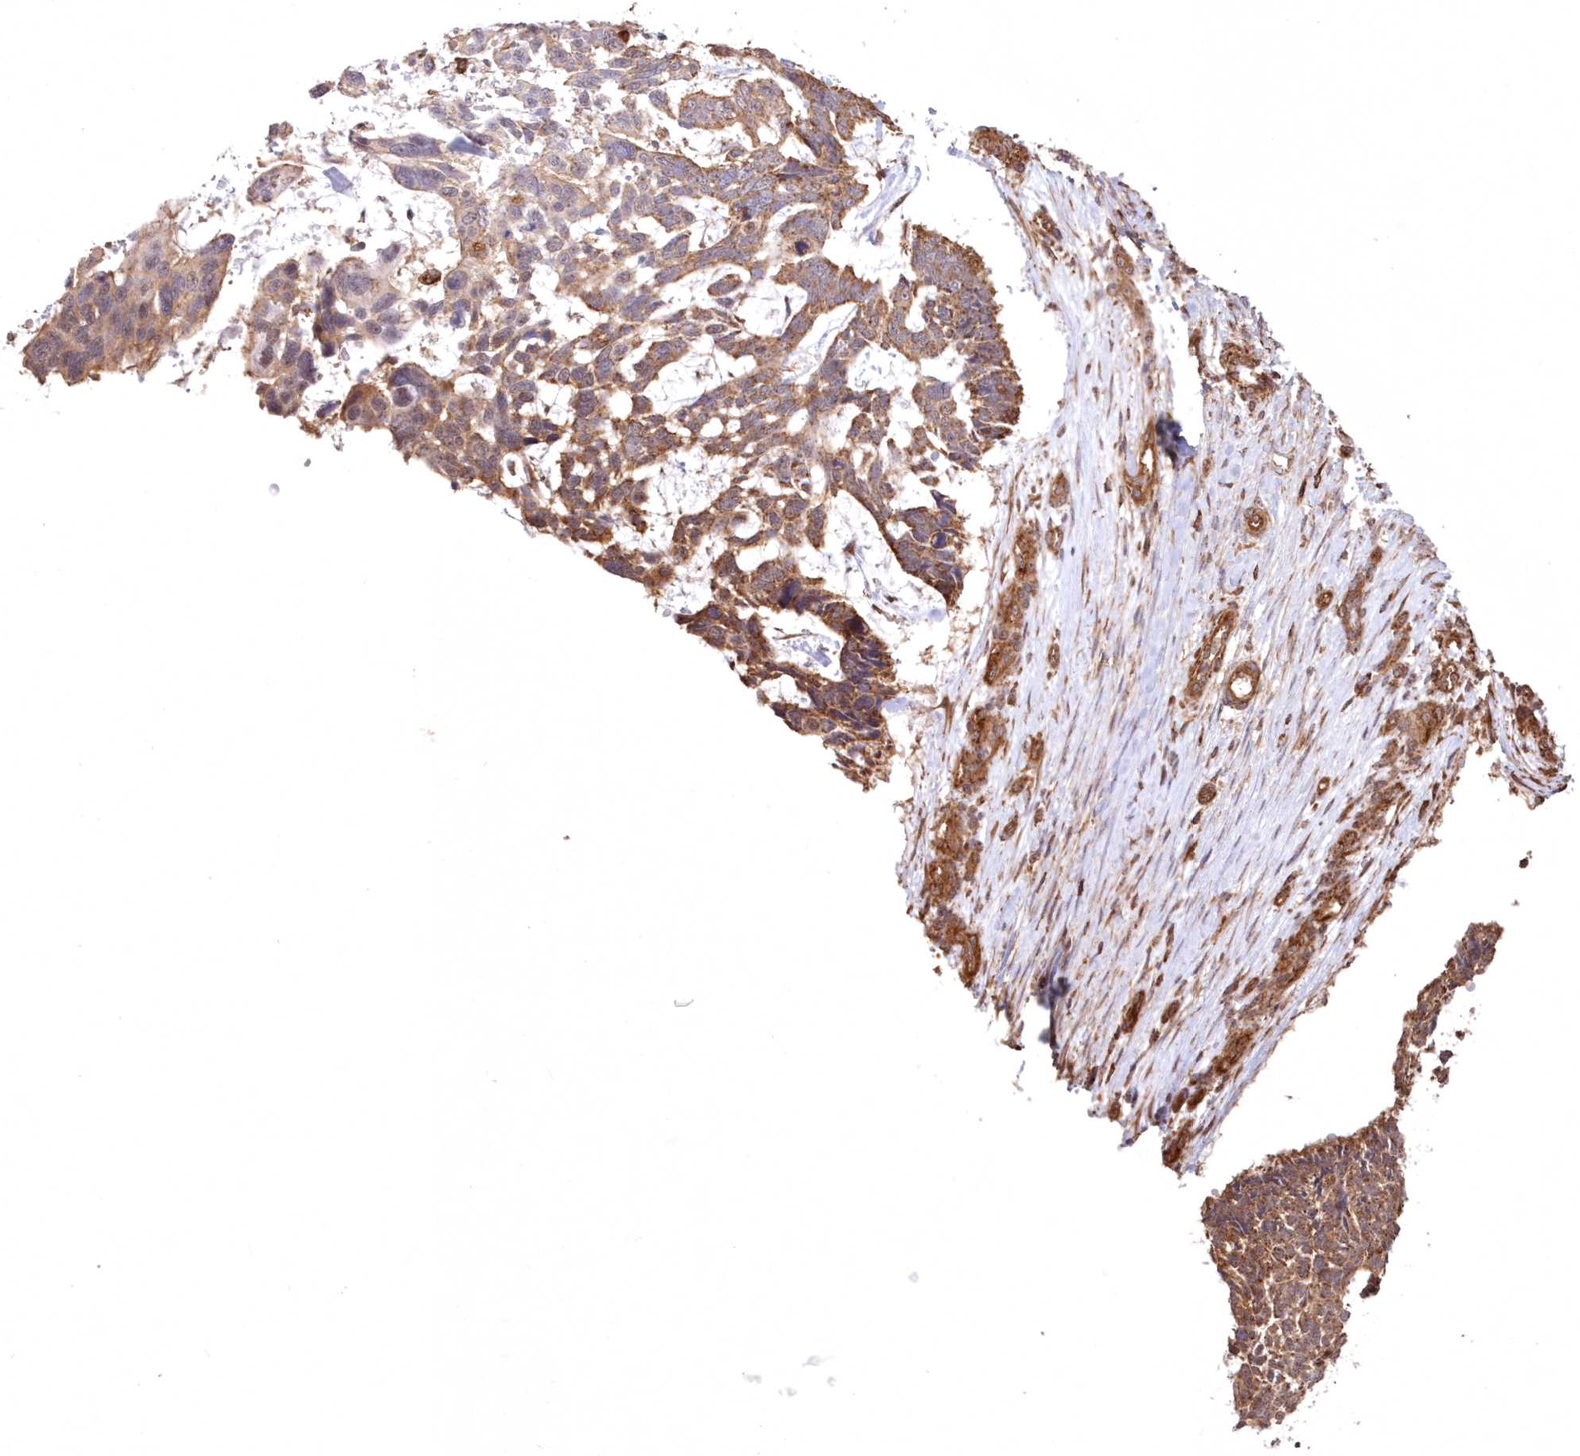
{"staining": {"intensity": "moderate", "quantity": ">75%", "location": "cytoplasmic/membranous"}, "tissue": "skin cancer", "cell_type": "Tumor cells", "image_type": "cancer", "snomed": [{"axis": "morphology", "description": "Basal cell carcinoma"}, {"axis": "topography", "description": "Skin"}], "caption": "The photomicrograph shows immunohistochemical staining of skin cancer. There is moderate cytoplasmic/membranous positivity is present in about >75% of tumor cells.", "gene": "TMEM139", "patient": {"sex": "male", "age": 88}}